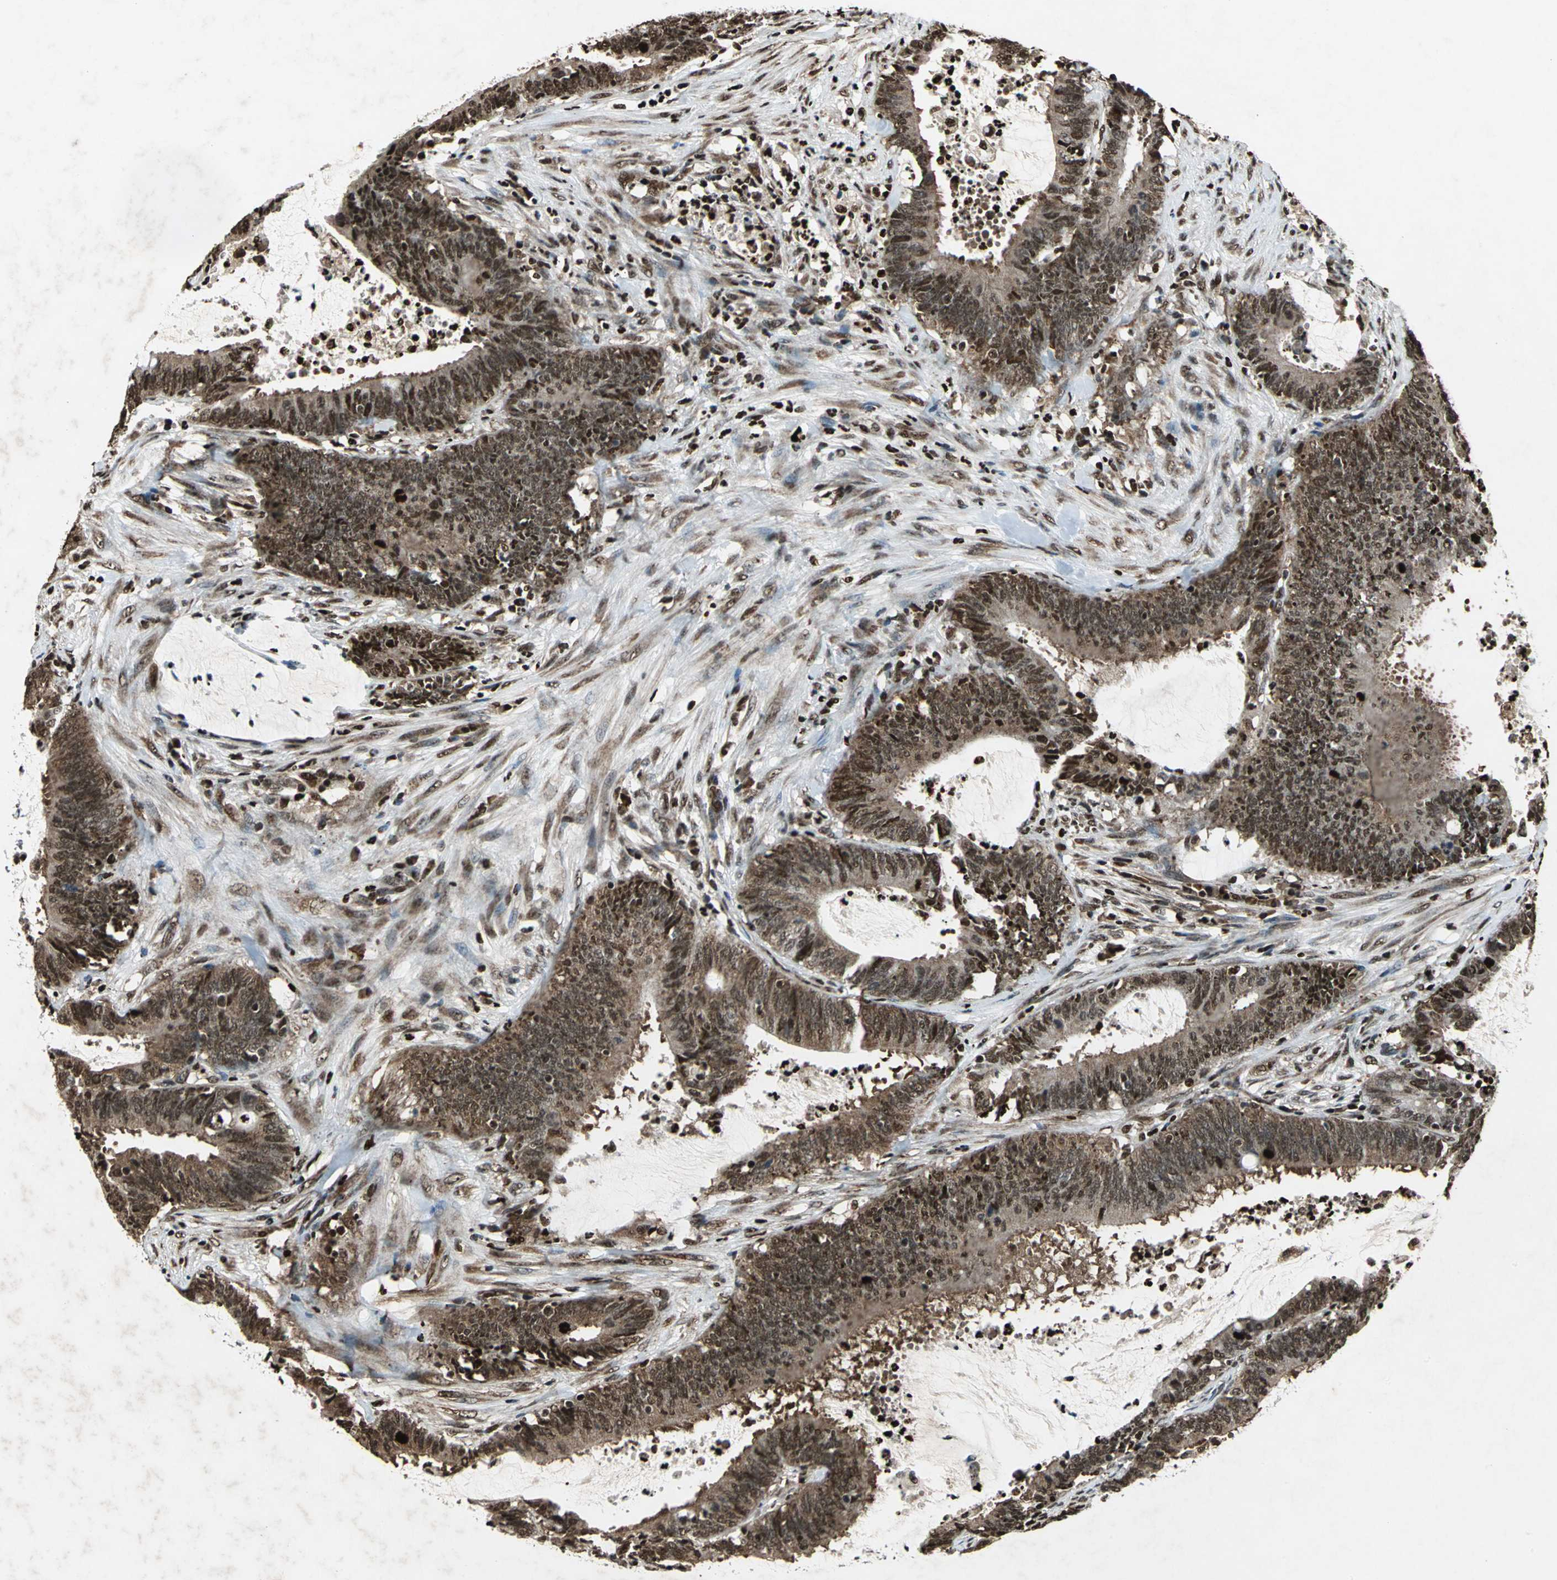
{"staining": {"intensity": "moderate", "quantity": ">75%", "location": "cytoplasmic/membranous,nuclear"}, "tissue": "colorectal cancer", "cell_type": "Tumor cells", "image_type": "cancer", "snomed": [{"axis": "morphology", "description": "Adenocarcinoma, NOS"}, {"axis": "topography", "description": "Rectum"}], "caption": "Protein staining of colorectal cancer (adenocarcinoma) tissue displays moderate cytoplasmic/membranous and nuclear expression in about >75% of tumor cells.", "gene": "ANP32A", "patient": {"sex": "female", "age": 66}}